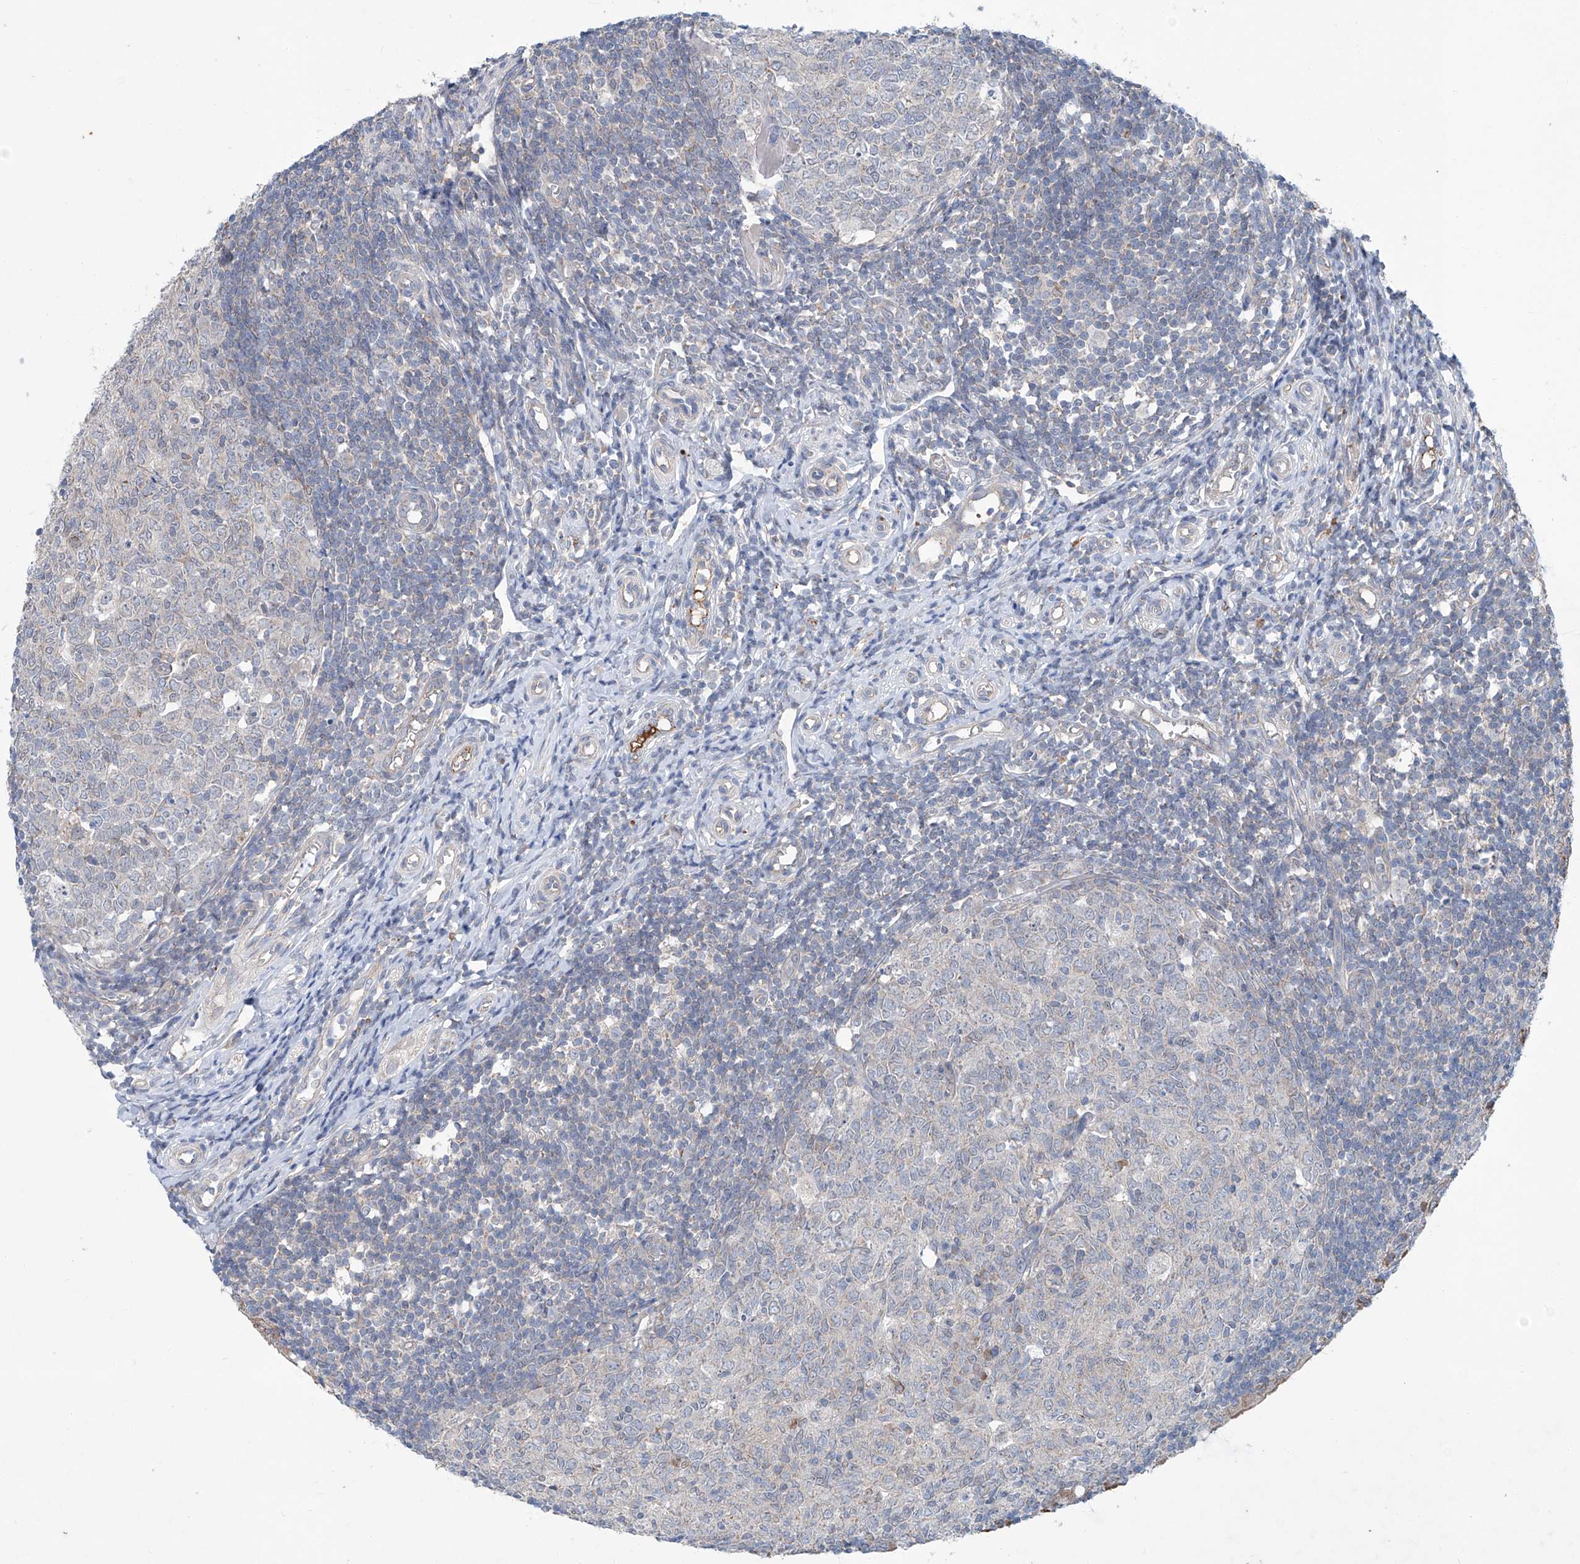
{"staining": {"intensity": "moderate", "quantity": ">75%", "location": "cytoplasmic/membranous"}, "tissue": "appendix", "cell_type": "Glandular cells", "image_type": "normal", "snomed": [{"axis": "morphology", "description": "Normal tissue, NOS"}, {"axis": "topography", "description": "Appendix"}], "caption": "Protein expression analysis of benign human appendix reveals moderate cytoplasmic/membranous staining in about >75% of glandular cells. The protein of interest is stained brown, and the nuclei are stained in blue (DAB (3,3'-diaminobenzidine) IHC with brightfield microscopy, high magnification).", "gene": "SIX4", "patient": {"sex": "male", "age": 14}}